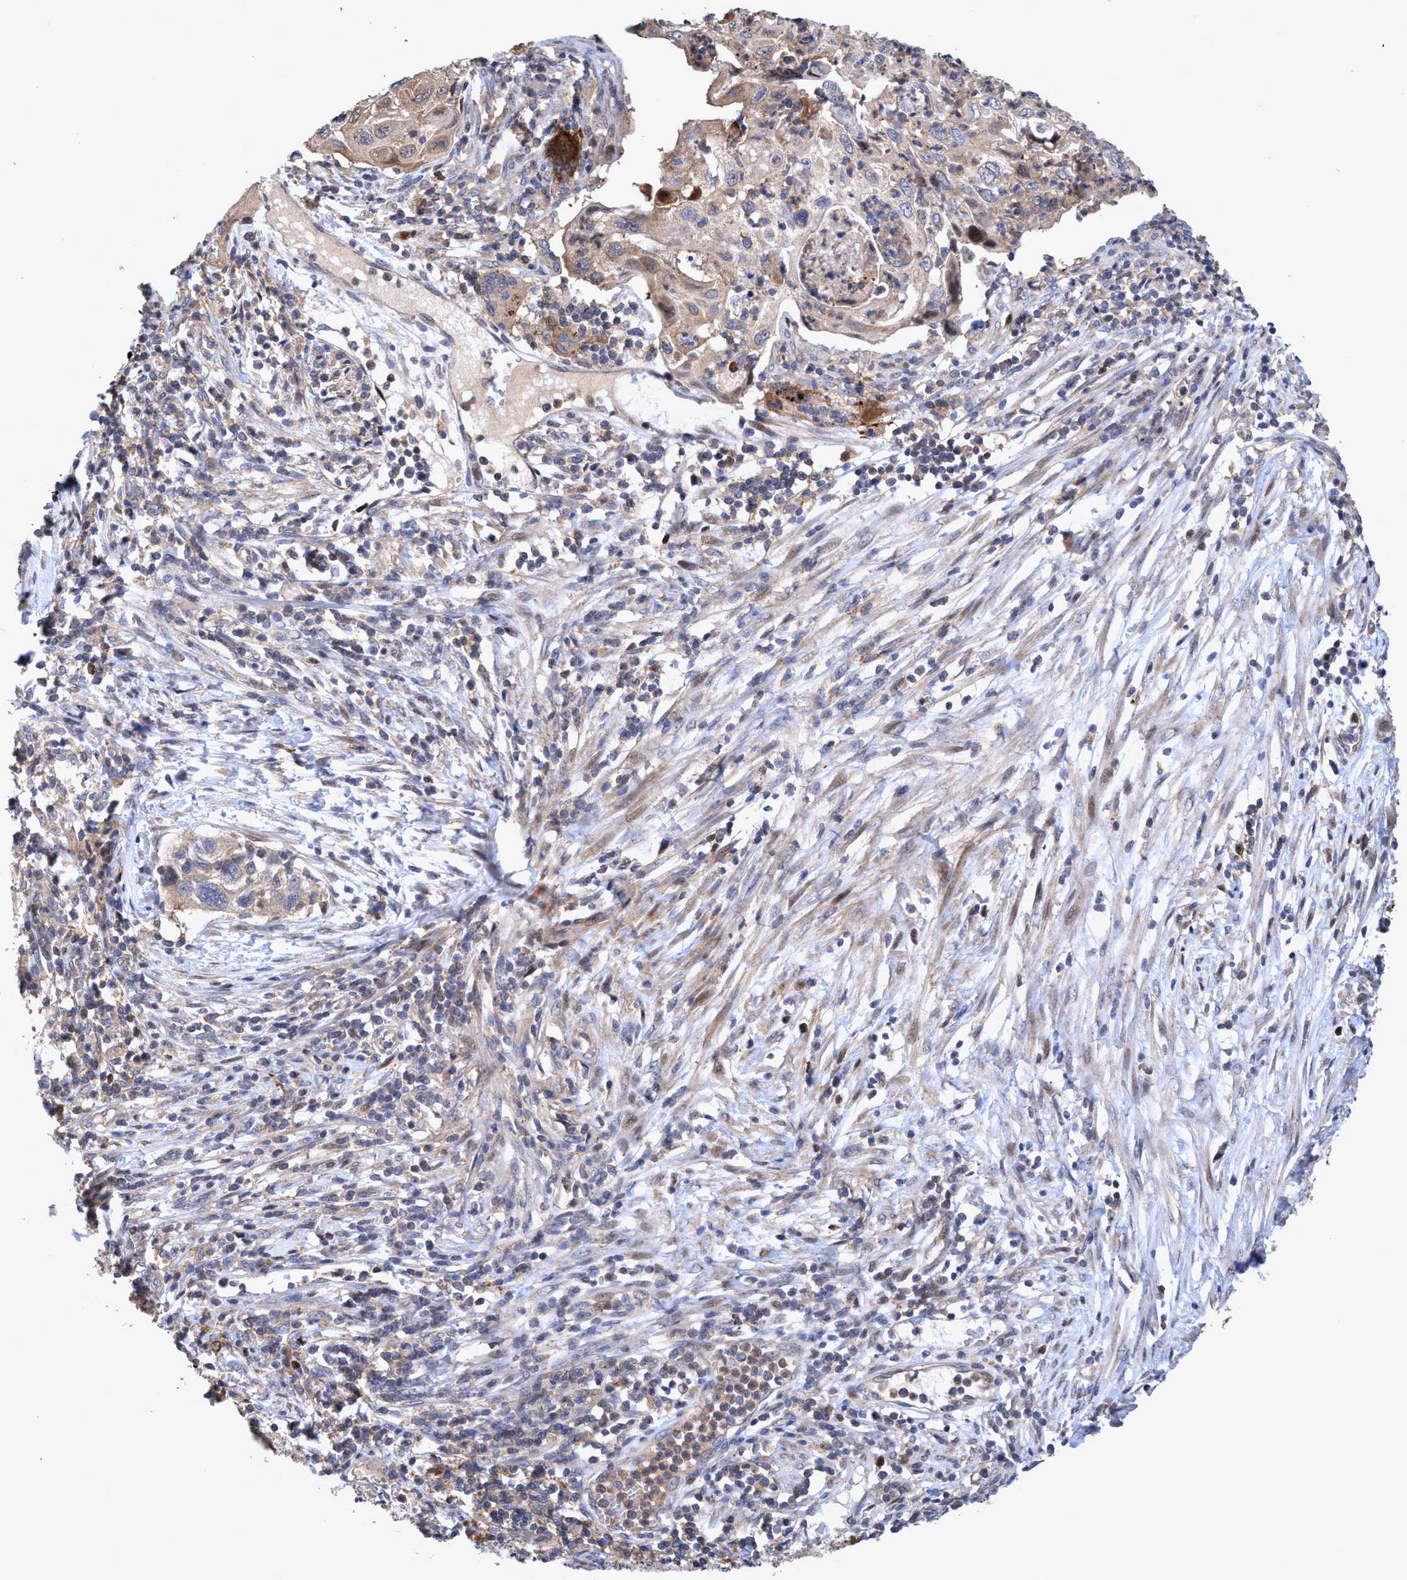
{"staining": {"intensity": "weak", "quantity": "<25%", "location": "cytoplasmic/membranous"}, "tissue": "cervical cancer", "cell_type": "Tumor cells", "image_type": "cancer", "snomed": [{"axis": "morphology", "description": "Squamous cell carcinoma, NOS"}, {"axis": "topography", "description": "Cervix"}], "caption": "Protein analysis of cervical cancer demonstrates no significant staining in tumor cells.", "gene": "ZNF677", "patient": {"sex": "female", "age": 70}}